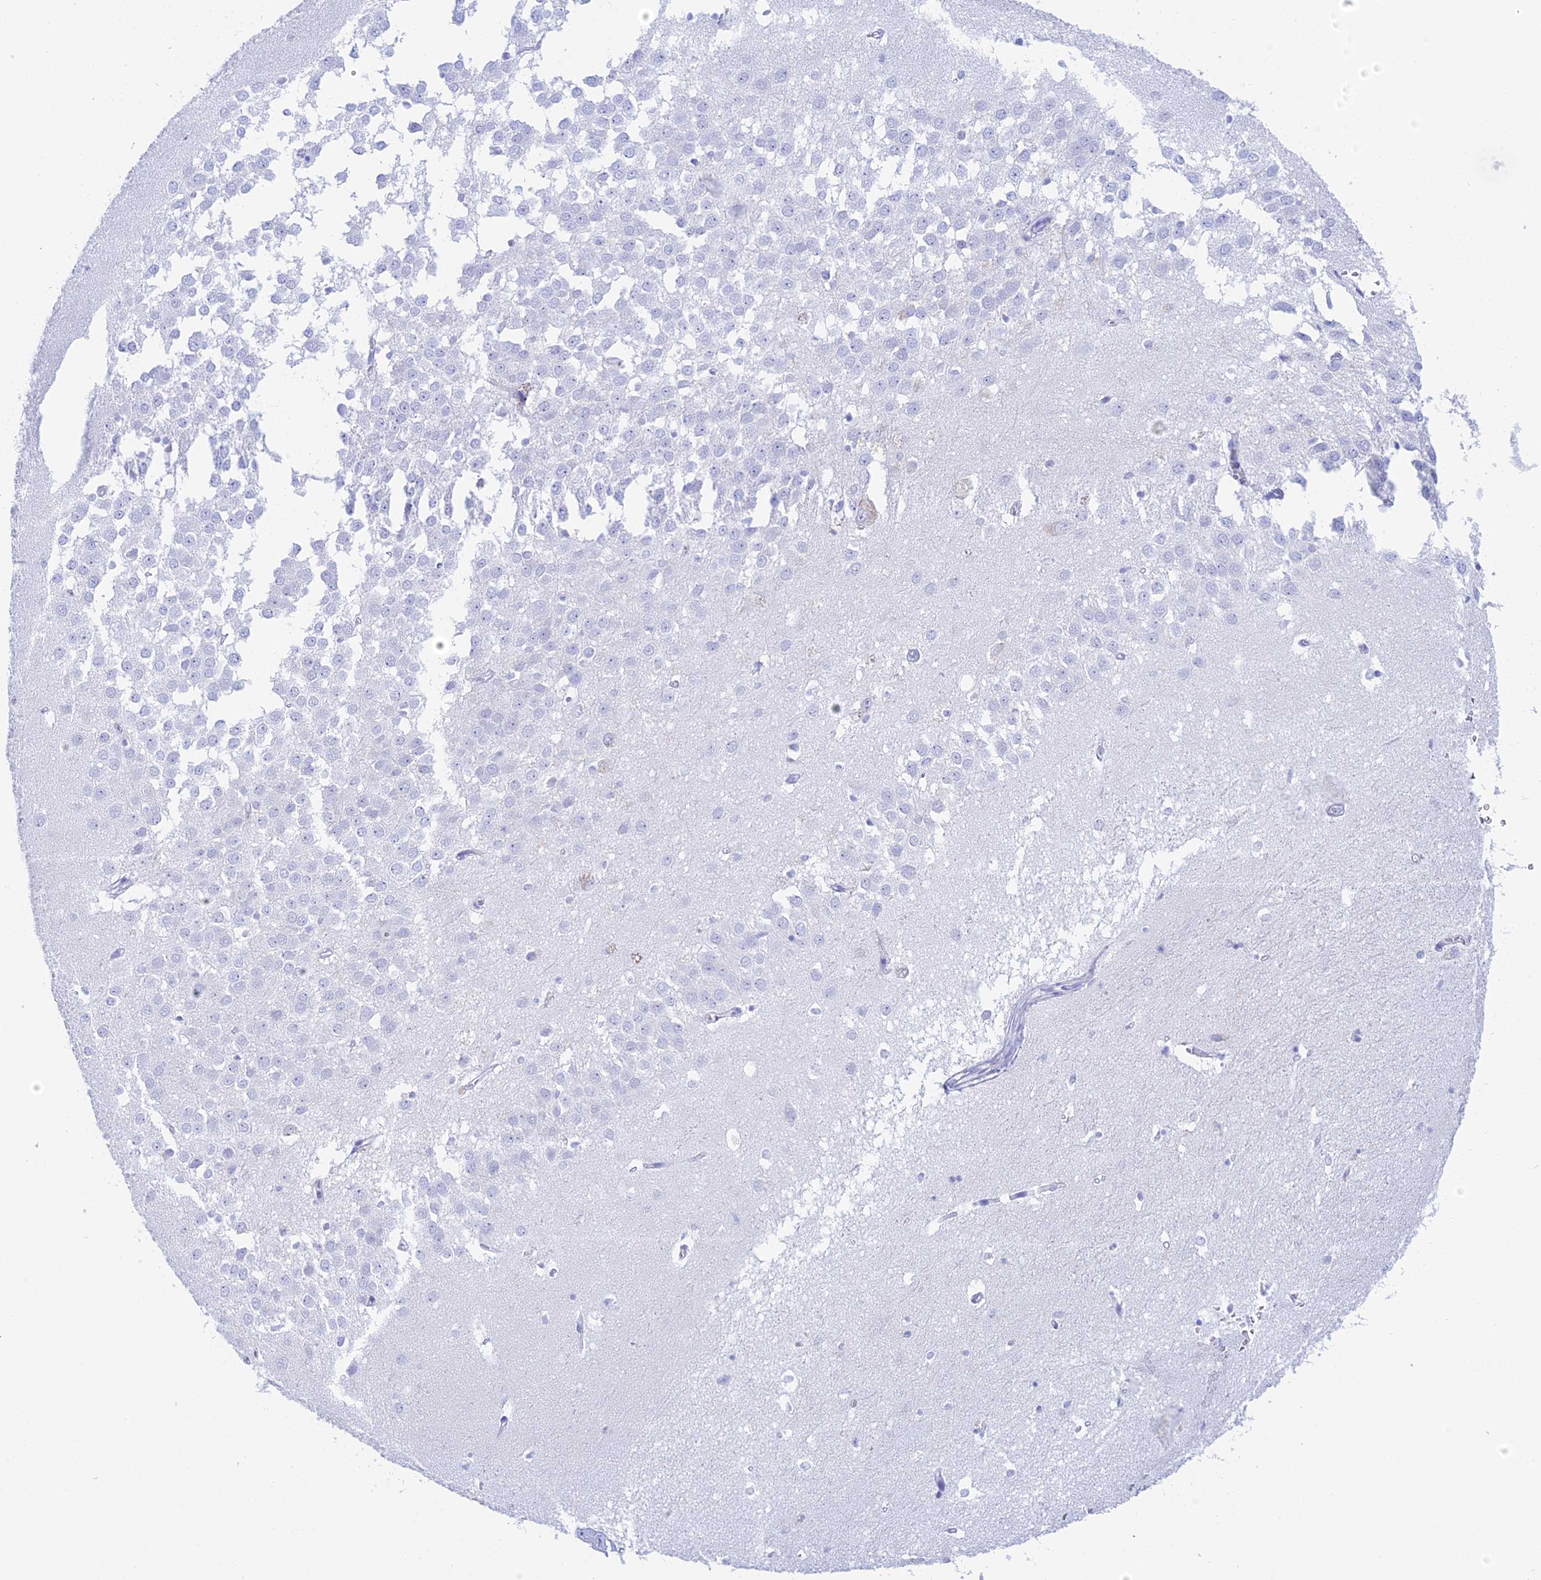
{"staining": {"intensity": "negative", "quantity": "none", "location": "none"}, "tissue": "hippocampus", "cell_type": "Glial cells", "image_type": "normal", "snomed": [{"axis": "morphology", "description": "Normal tissue, NOS"}, {"axis": "topography", "description": "Hippocampus"}], "caption": "Immunohistochemistry (IHC) of normal human hippocampus demonstrates no expression in glial cells.", "gene": "TEX101", "patient": {"sex": "female", "age": 64}}